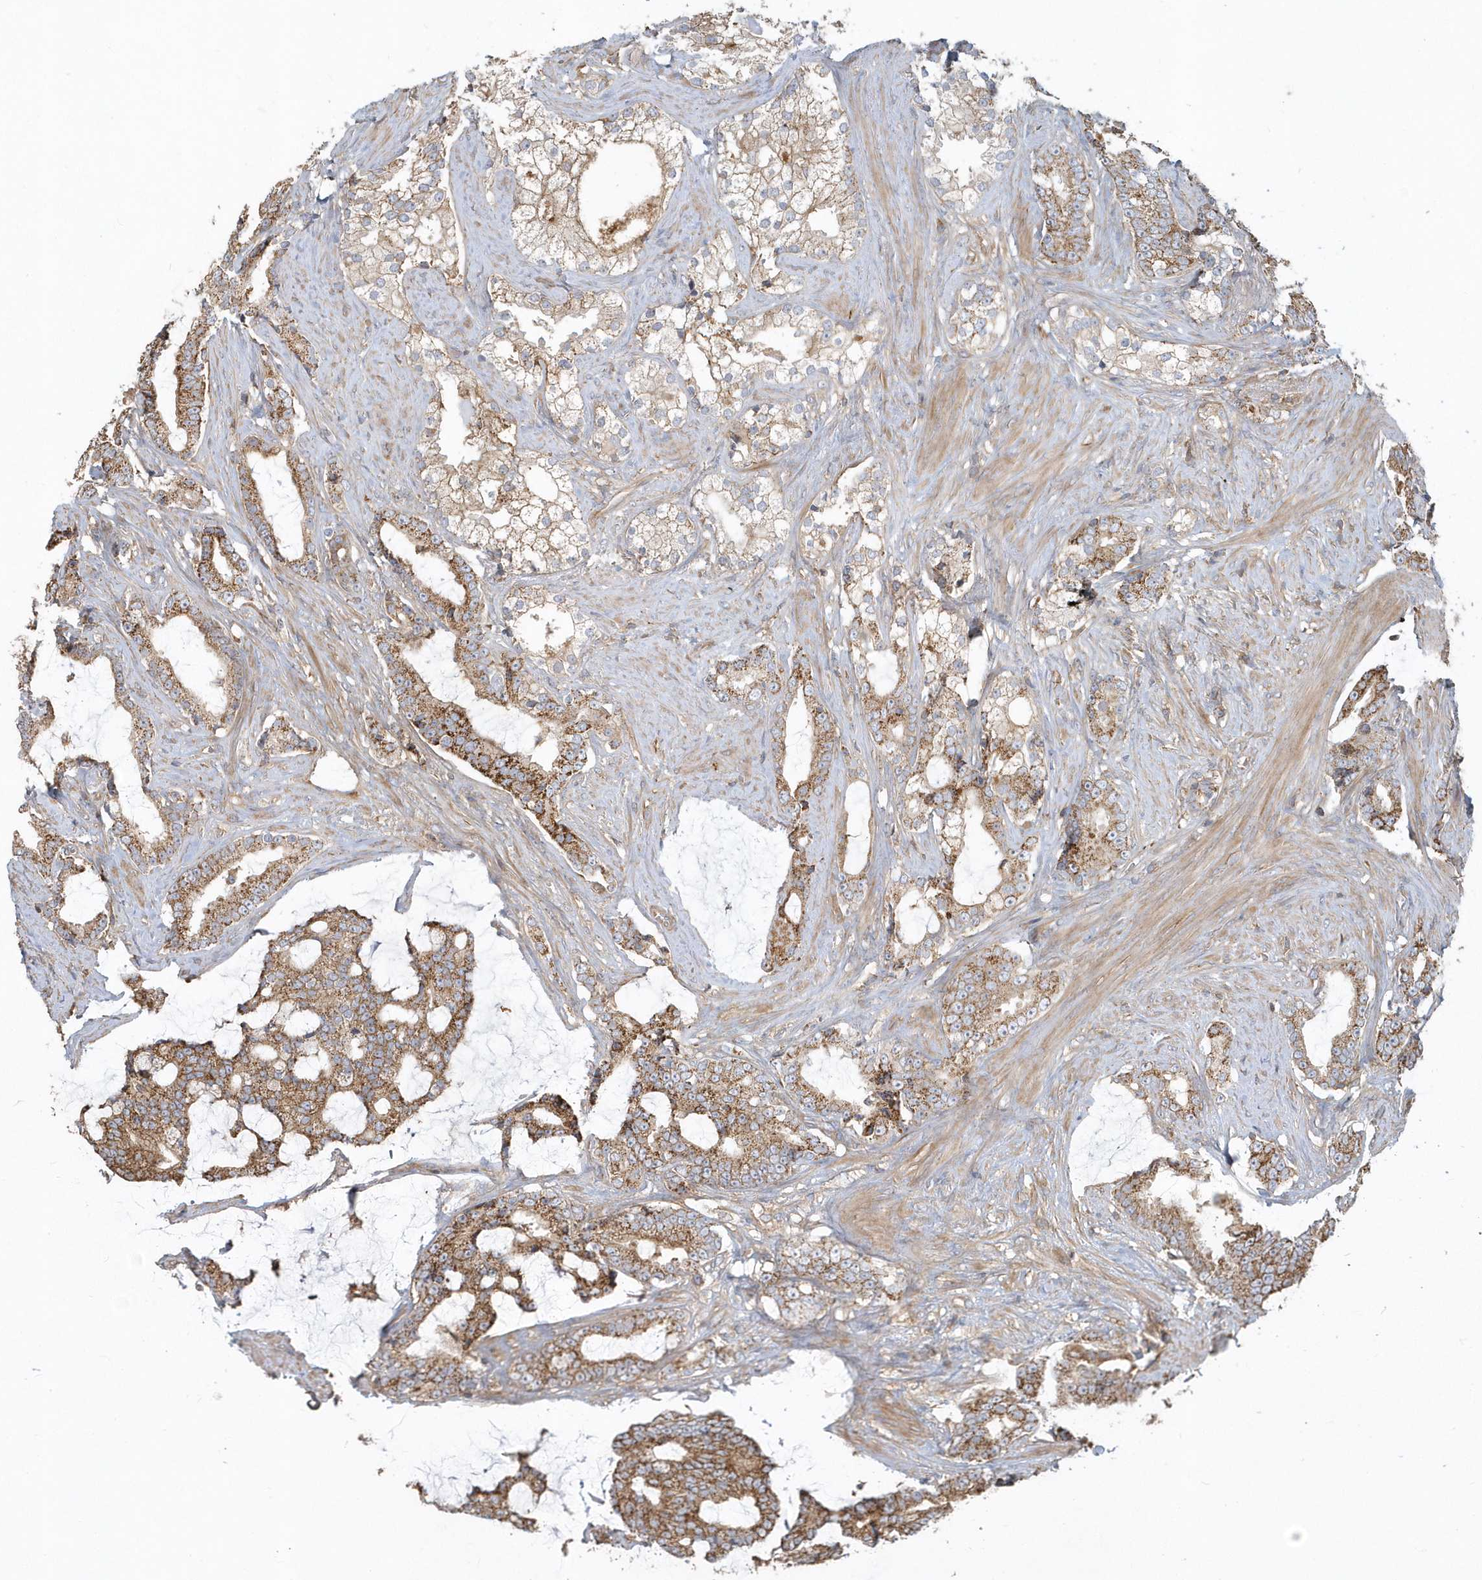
{"staining": {"intensity": "moderate", "quantity": ">75%", "location": "cytoplasmic/membranous"}, "tissue": "prostate cancer", "cell_type": "Tumor cells", "image_type": "cancer", "snomed": [{"axis": "morphology", "description": "Adenocarcinoma, Low grade"}, {"axis": "topography", "description": "Prostate"}], "caption": "Immunohistochemical staining of prostate low-grade adenocarcinoma exhibits moderate cytoplasmic/membranous protein staining in about >75% of tumor cells.", "gene": "TRAIP", "patient": {"sex": "male", "age": 58}}